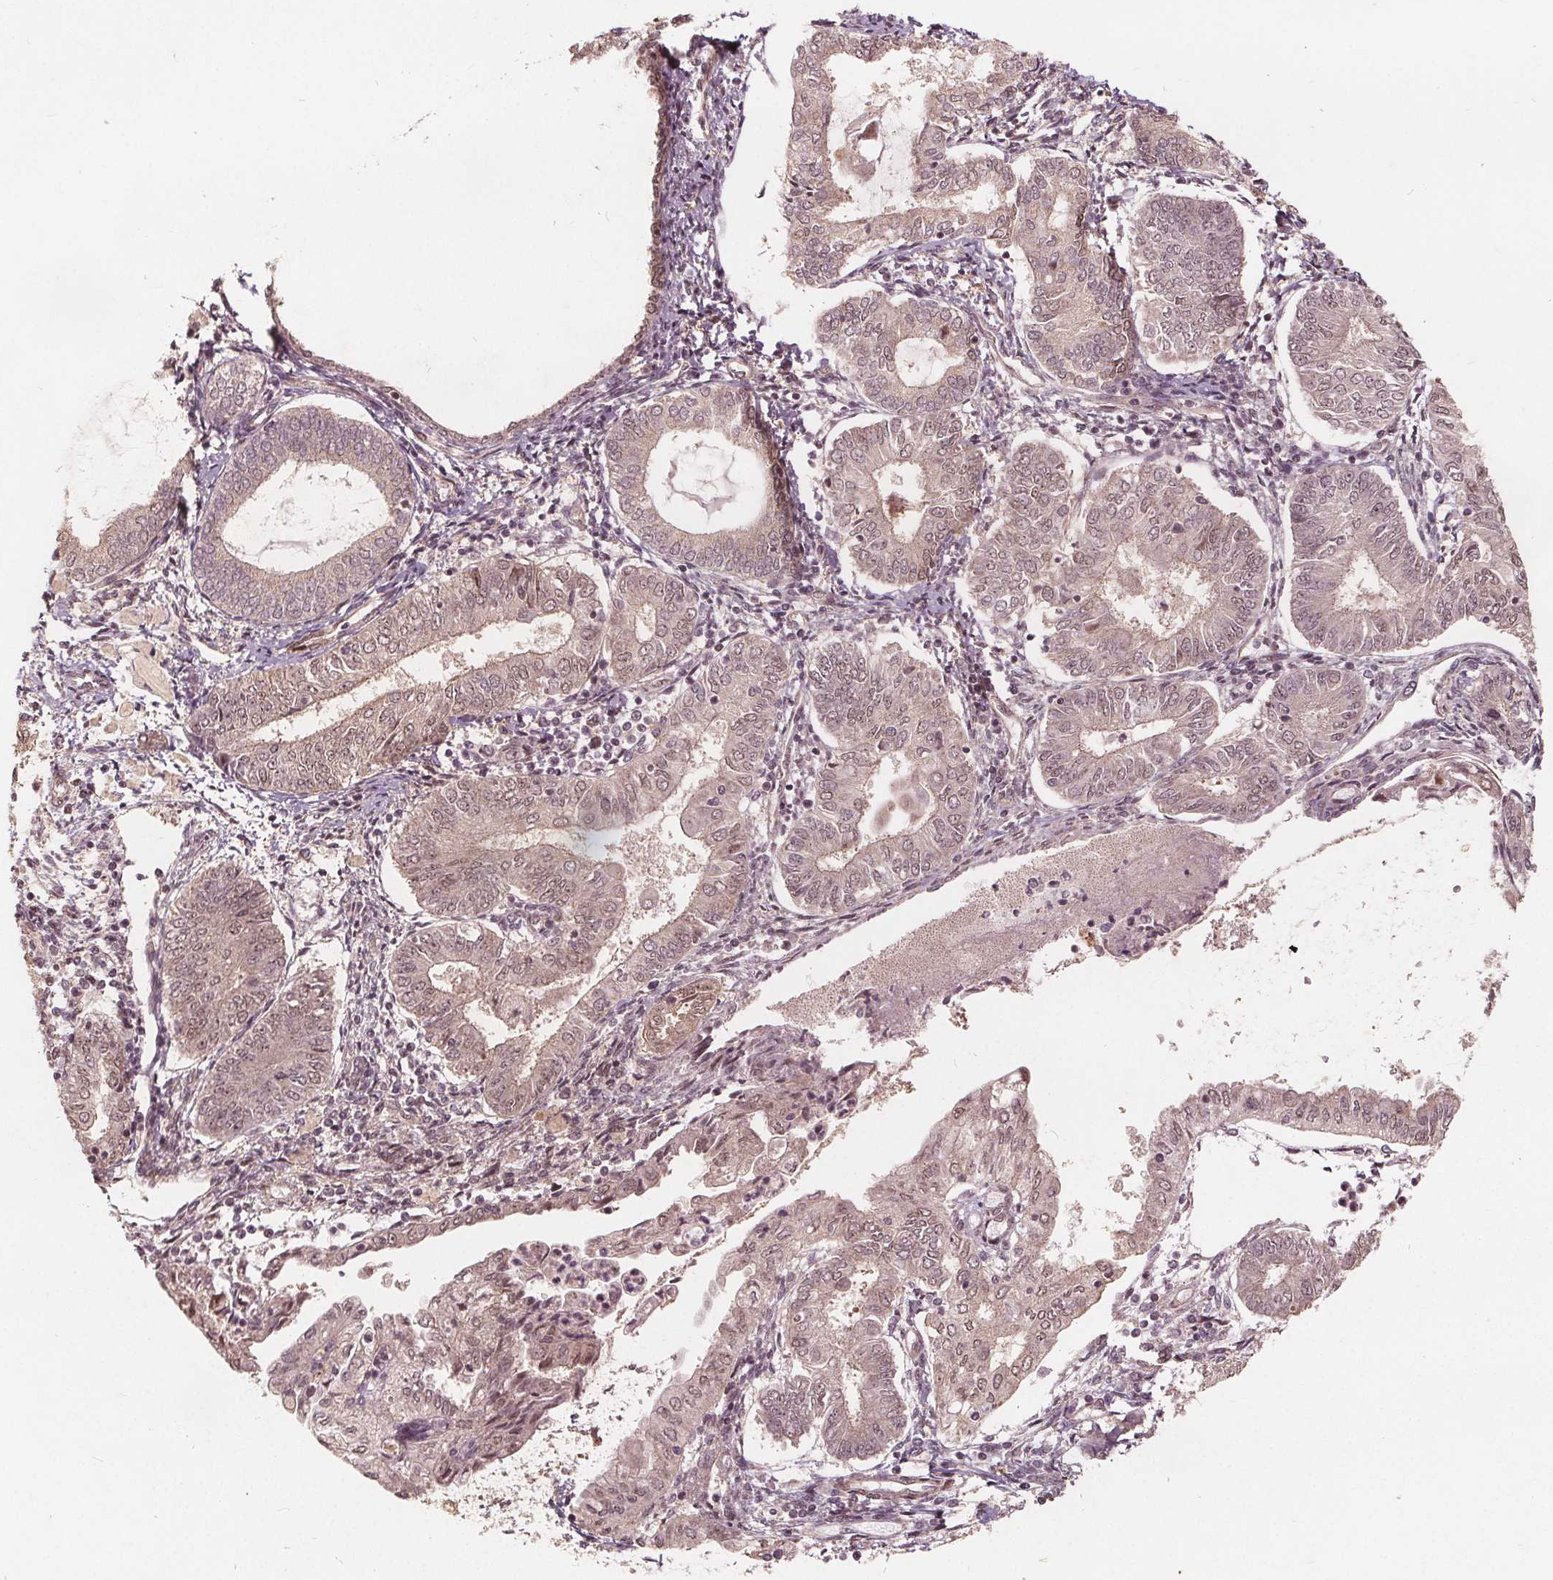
{"staining": {"intensity": "weak", "quantity": ">75%", "location": "cytoplasmic/membranous,nuclear"}, "tissue": "endometrial cancer", "cell_type": "Tumor cells", "image_type": "cancer", "snomed": [{"axis": "morphology", "description": "Adenocarcinoma, NOS"}, {"axis": "topography", "description": "Endometrium"}], "caption": "A brown stain highlights weak cytoplasmic/membranous and nuclear expression of a protein in human endometrial adenocarcinoma tumor cells.", "gene": "PPP1CB", "patient": {"sex": "female", "age": 68}}